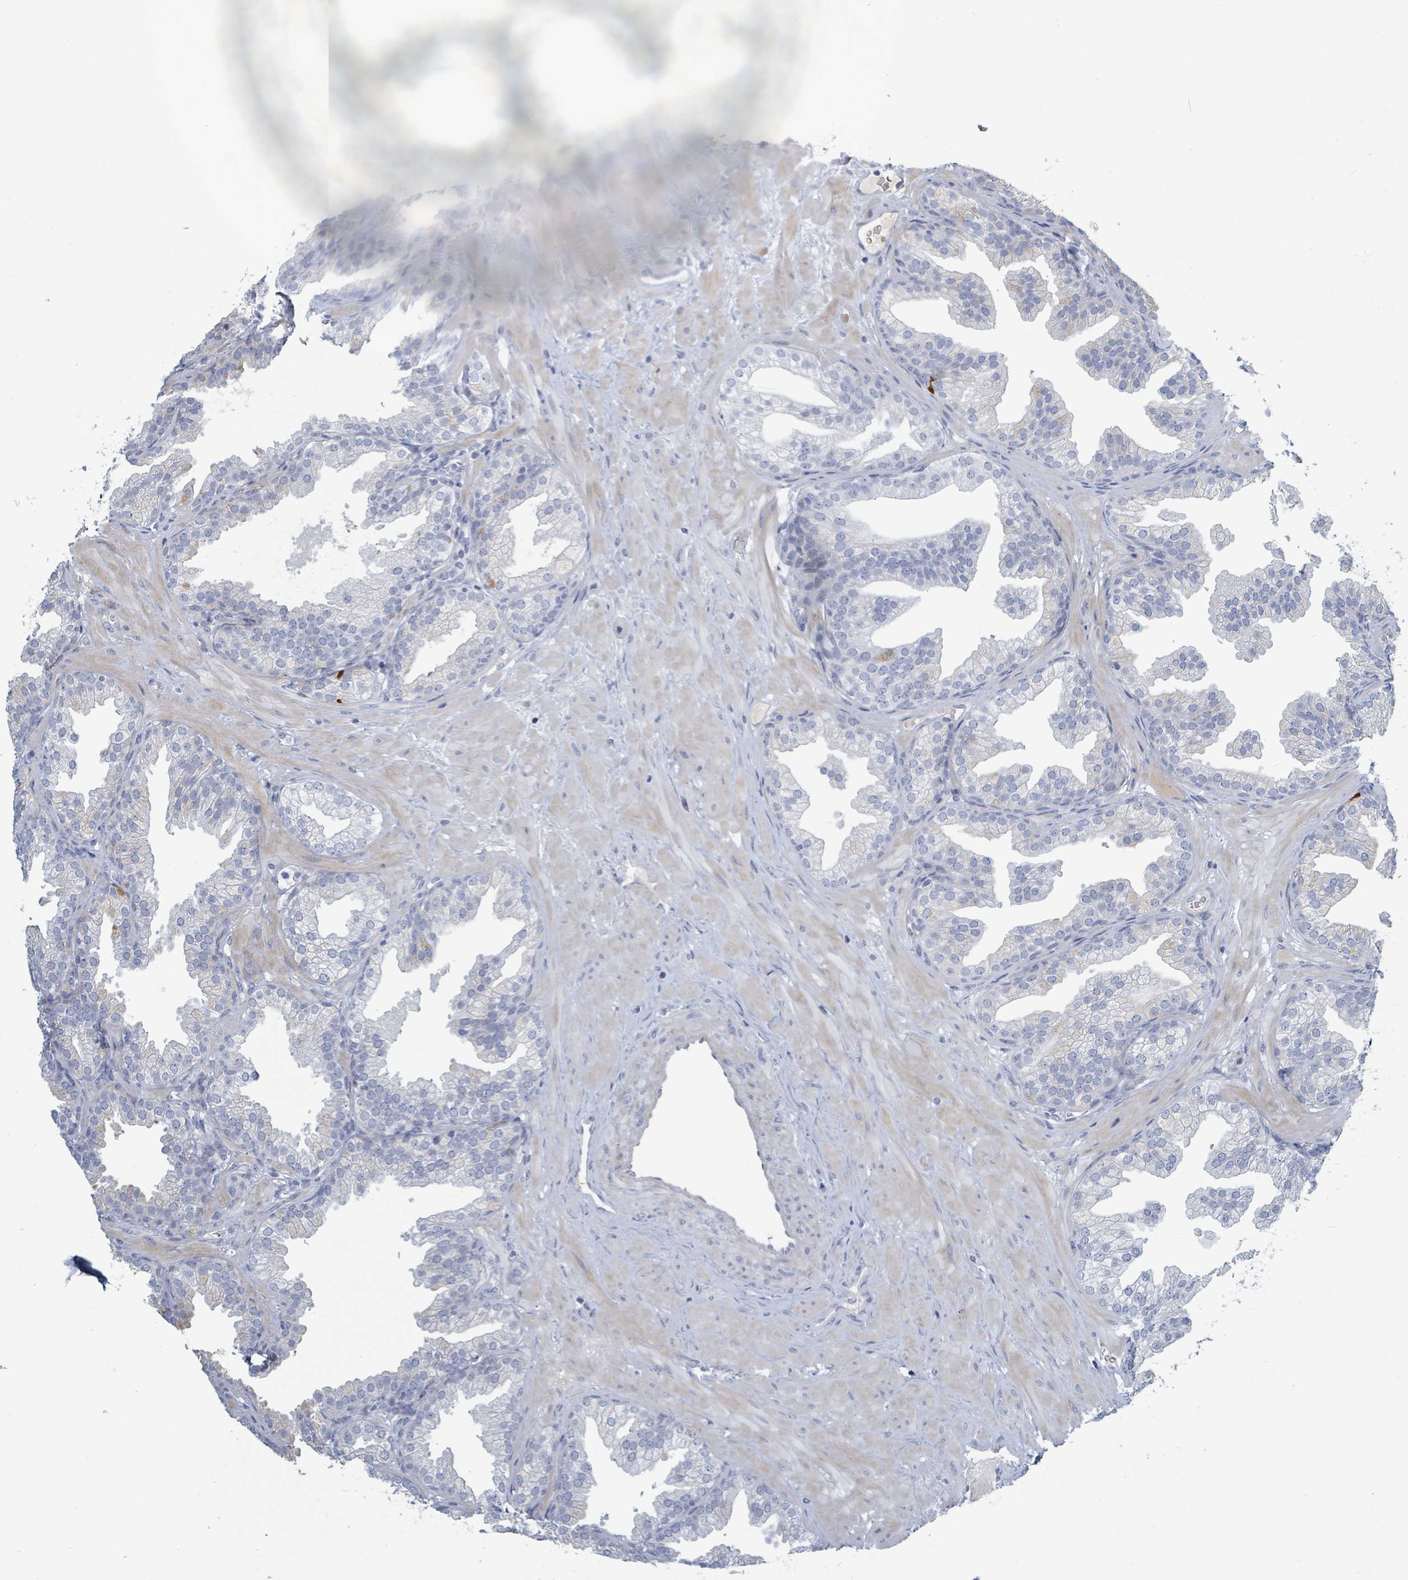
{"staining": {"intensity": "negative", "quantity": "none", "location": "none"}, "tissue": "prostate", "cell_type": "Glandular cells", "image_type": "normal", "snomed": [{"axis": "morphology", "description": "Normal tissue, NOS"}, {"axis": "topography", "description": "Prostate"}], "caption": "This is an IHC micrograph of benign prostate. There is no expression in glandular cells.", "gene": "RAB33B", "patient": {"sex": "male", "age": 37}}